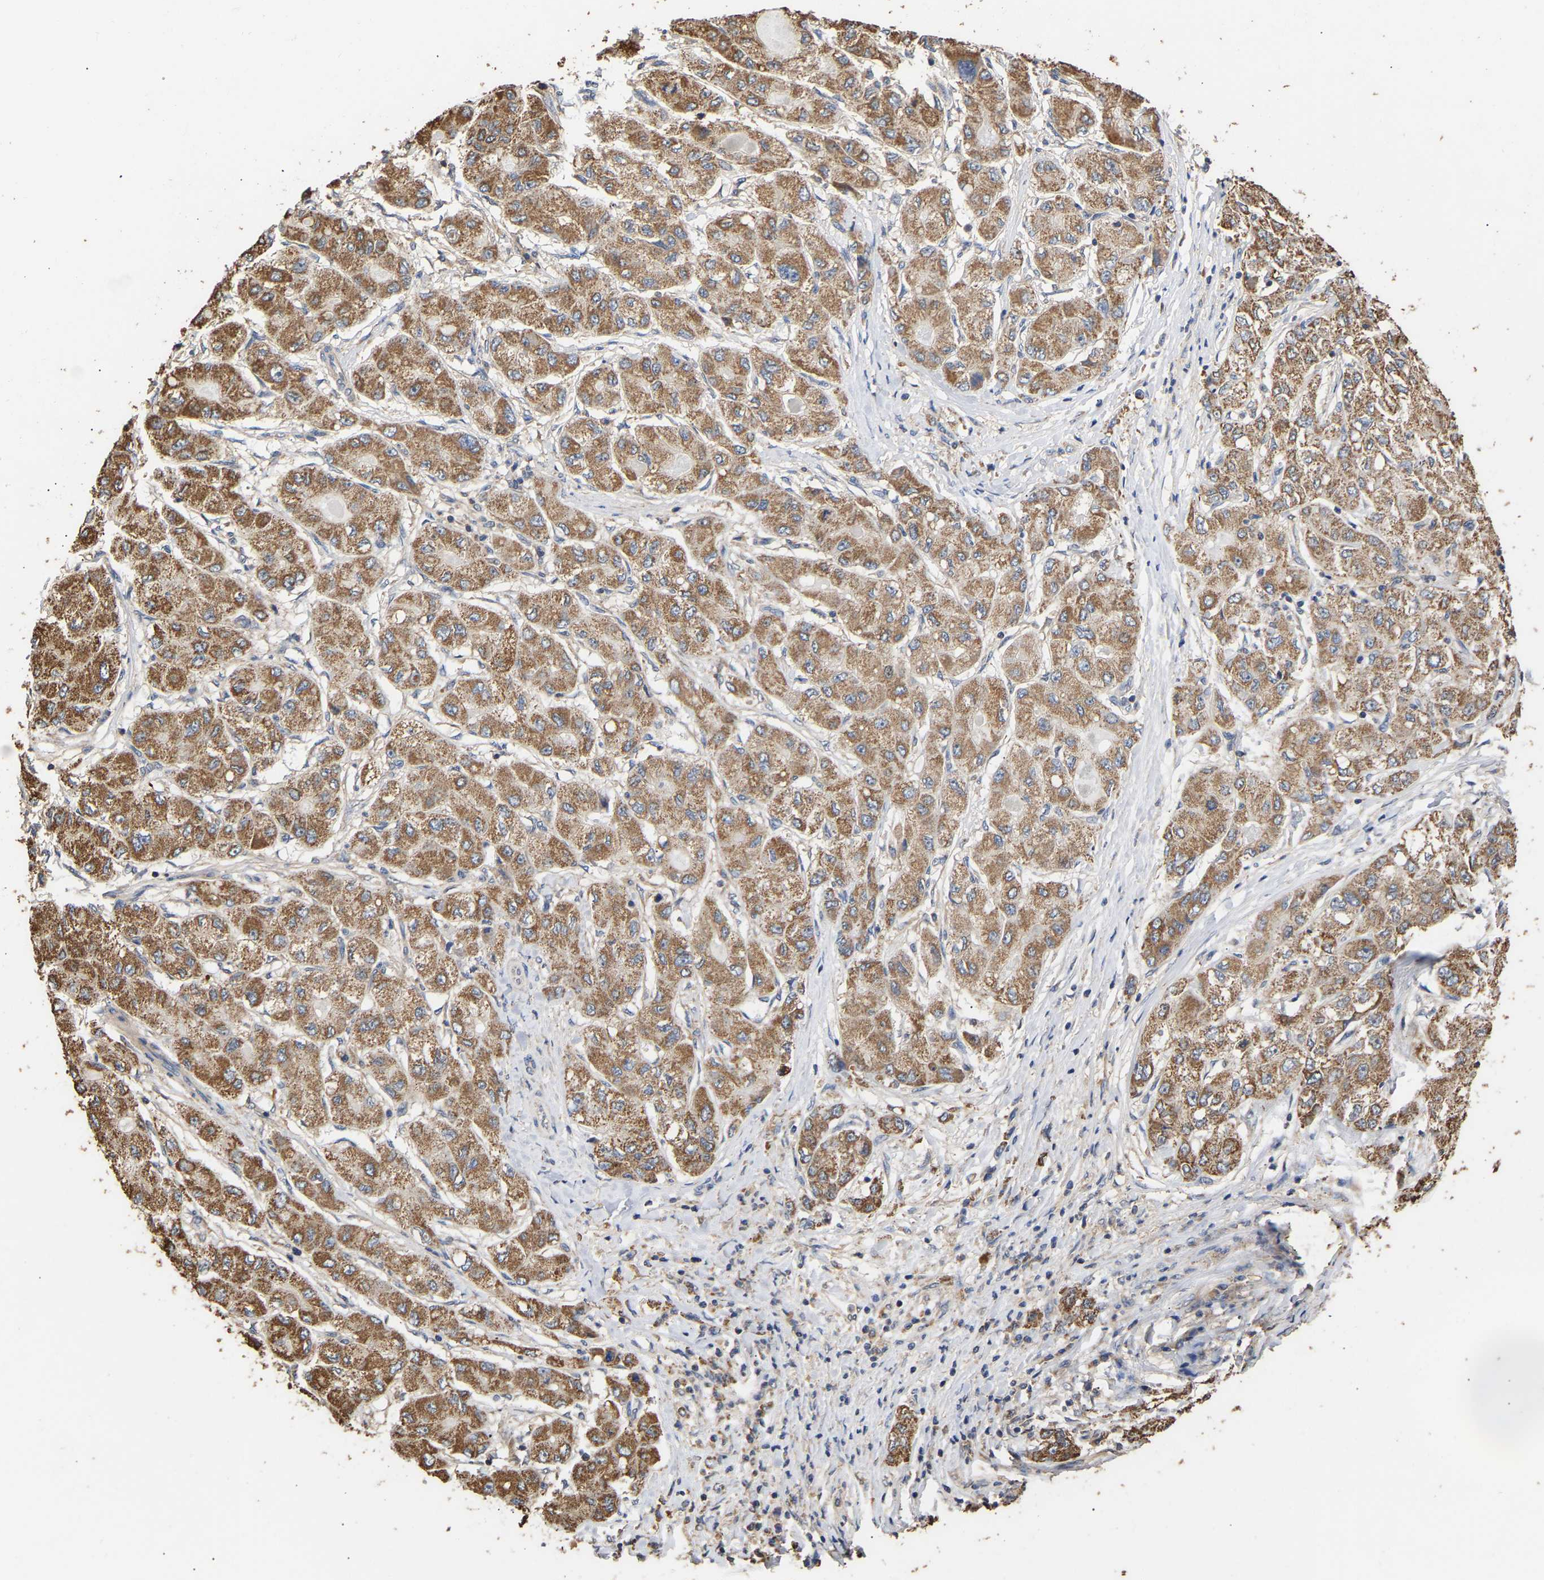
{"staining": {"intensity": "moderate", "quantity": ">75%", "location": "cytoplasmic/membranous"}, "tissue": "liver cancer", "cell_type": "Tumor cells", "image_type": "cancer", "snomed": [{"axis": "morphology", "description": "Carcinoma, Hepatocellular, NOS"}, {"axis": "topography", "description": "Liver"}], "caption": "Liver cancer tissue reveals moderate cytoplasmic/membranous positivity in about >75% of tumor cells", "gene": "ZNF26", "patient": {"sex": "male", "age": 80}}